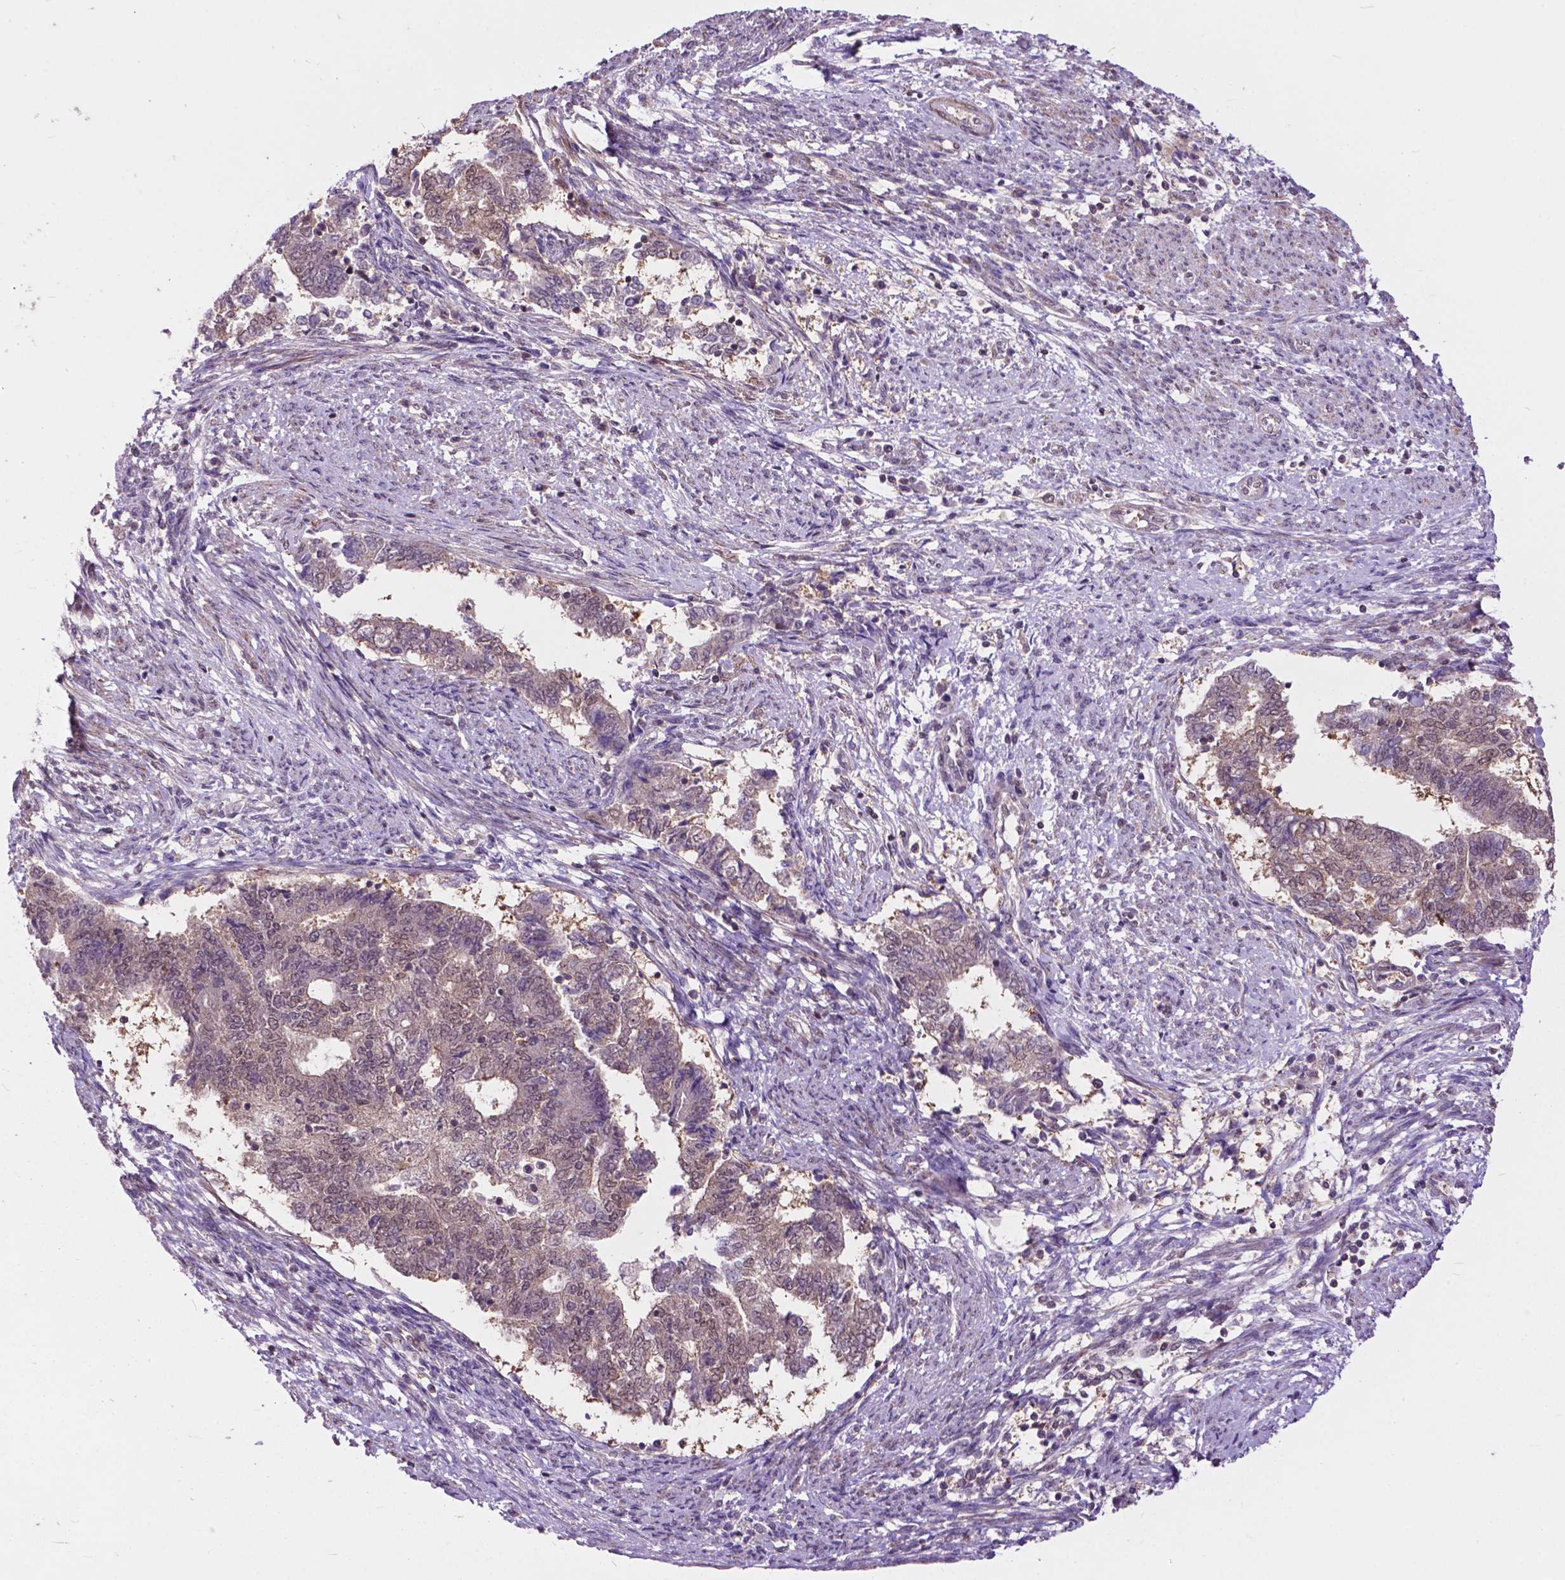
{"staining": {"intensity": "weak", "quantity": "25%-75%", "location": "cytoplasmic/membranous,nuclear"}, "tissue": "endometrial cancer", "cell_type": "Tumor cells", "image_type": "cancer", "snomed": [{"axis": "morphology", "description": "Adenocarcinoma, NOS"}, {"axis": "topography", "description": "Endometrium"}], "caption": "Immunohistochemical staining of human endometrial cancer exhibits low levels of weak cytoplasmic/membranous and nuclear expression in about 25%-75% of tumor cells.", "gene": "OTUB1", "patient": {"sex": "female", "age": 65}}